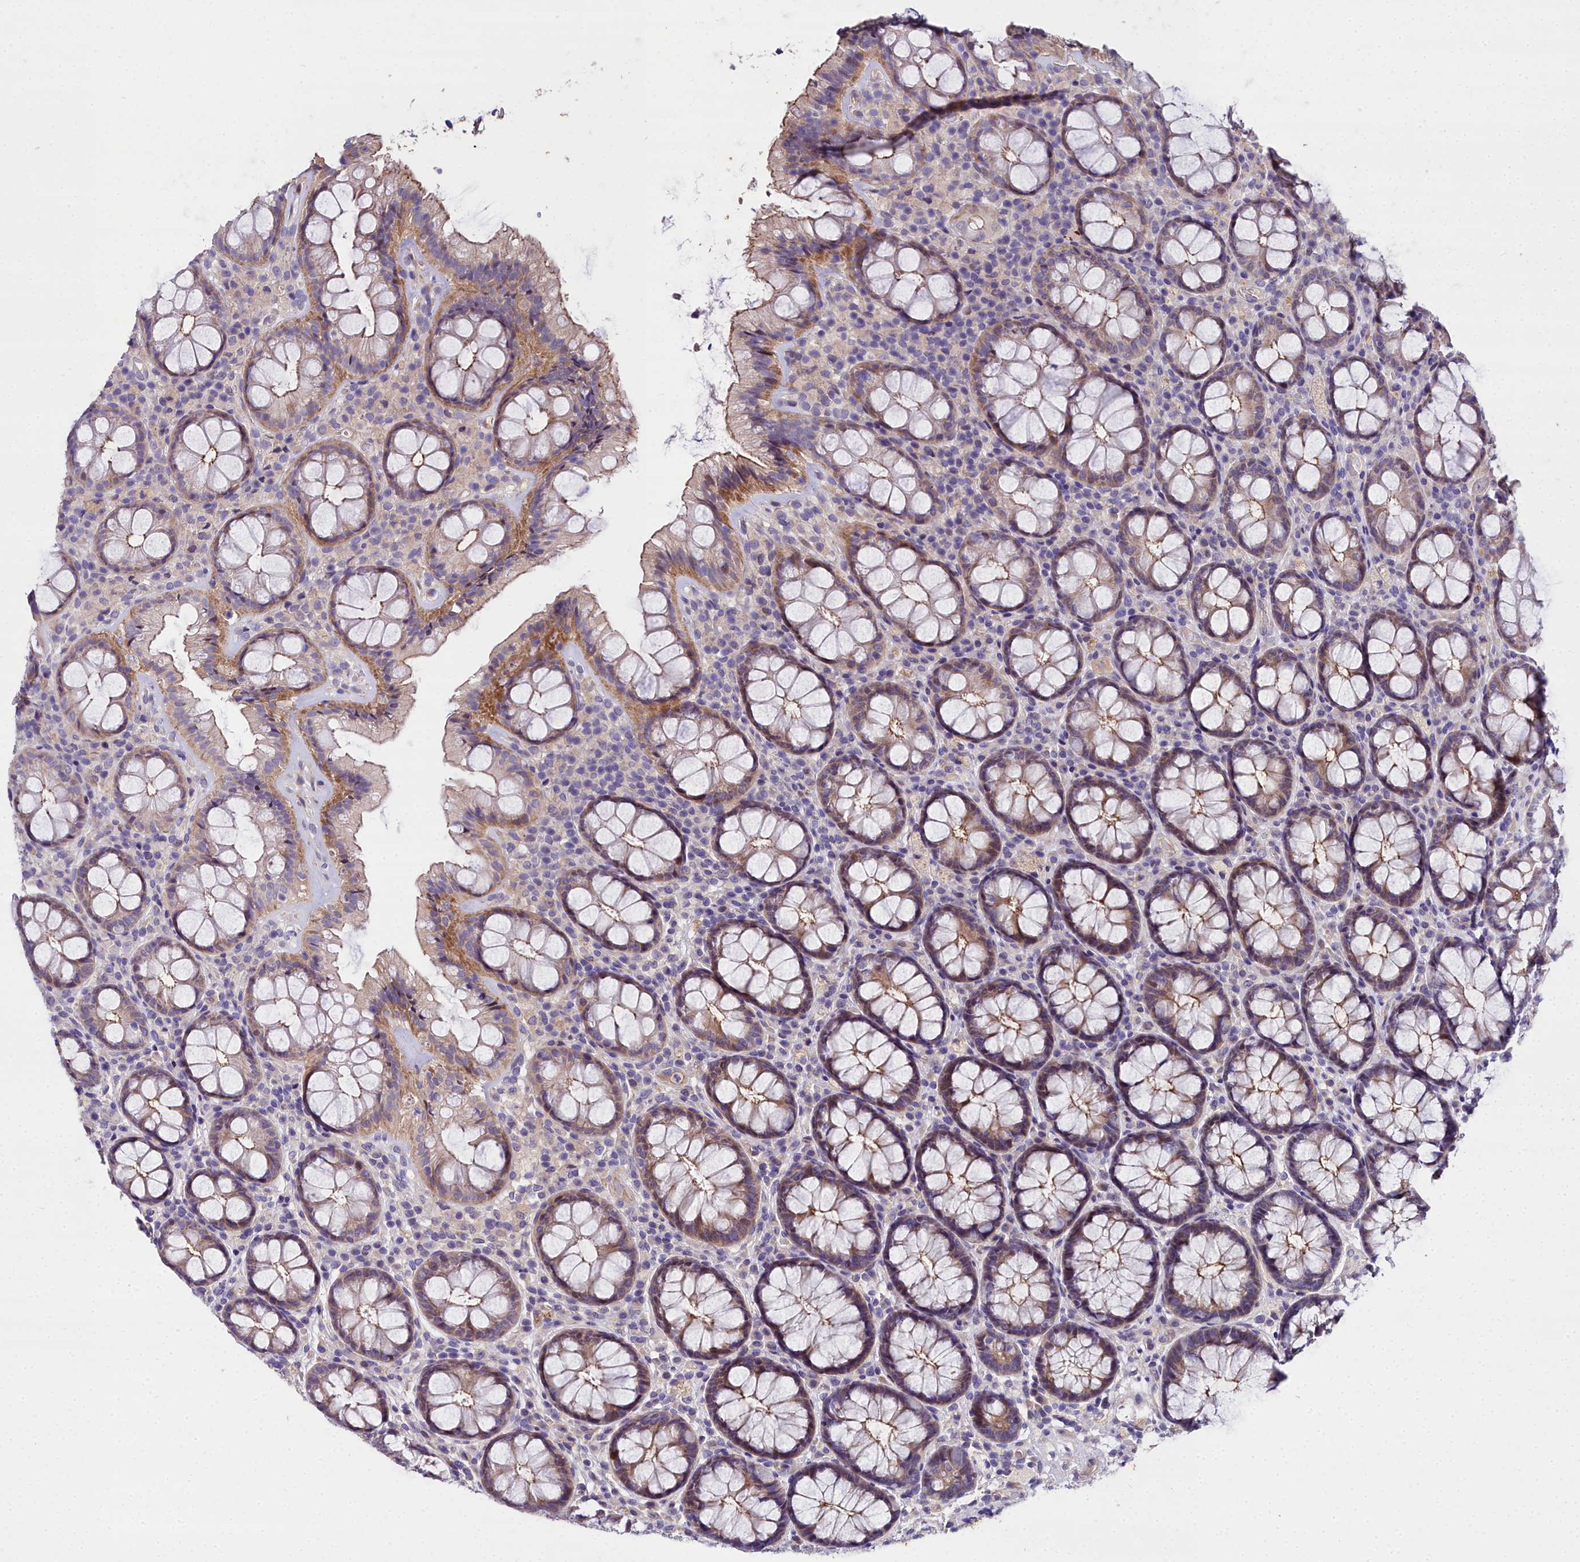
{"staining": {"intensity": "moderate", "quantity": "25%-75%", "location": "cytoplasmic/membranous"}, "tissue": "rectum", "cell_type": "Glandular cells", "image_type": "normal", "snomed": [{"axis": "morphology", "description": "Normal tissue, NOS"}, {"axis": "topography", "description": "Rectum"}], "caption": "Immunohistochemistry (DAB) staining of benign rectum displays moderate cytoplasmic/membranous protein expression in about 25%-75% of glandular cells.", "gene": "NT5M", "patient": {"sex": "male", "age": 83}}